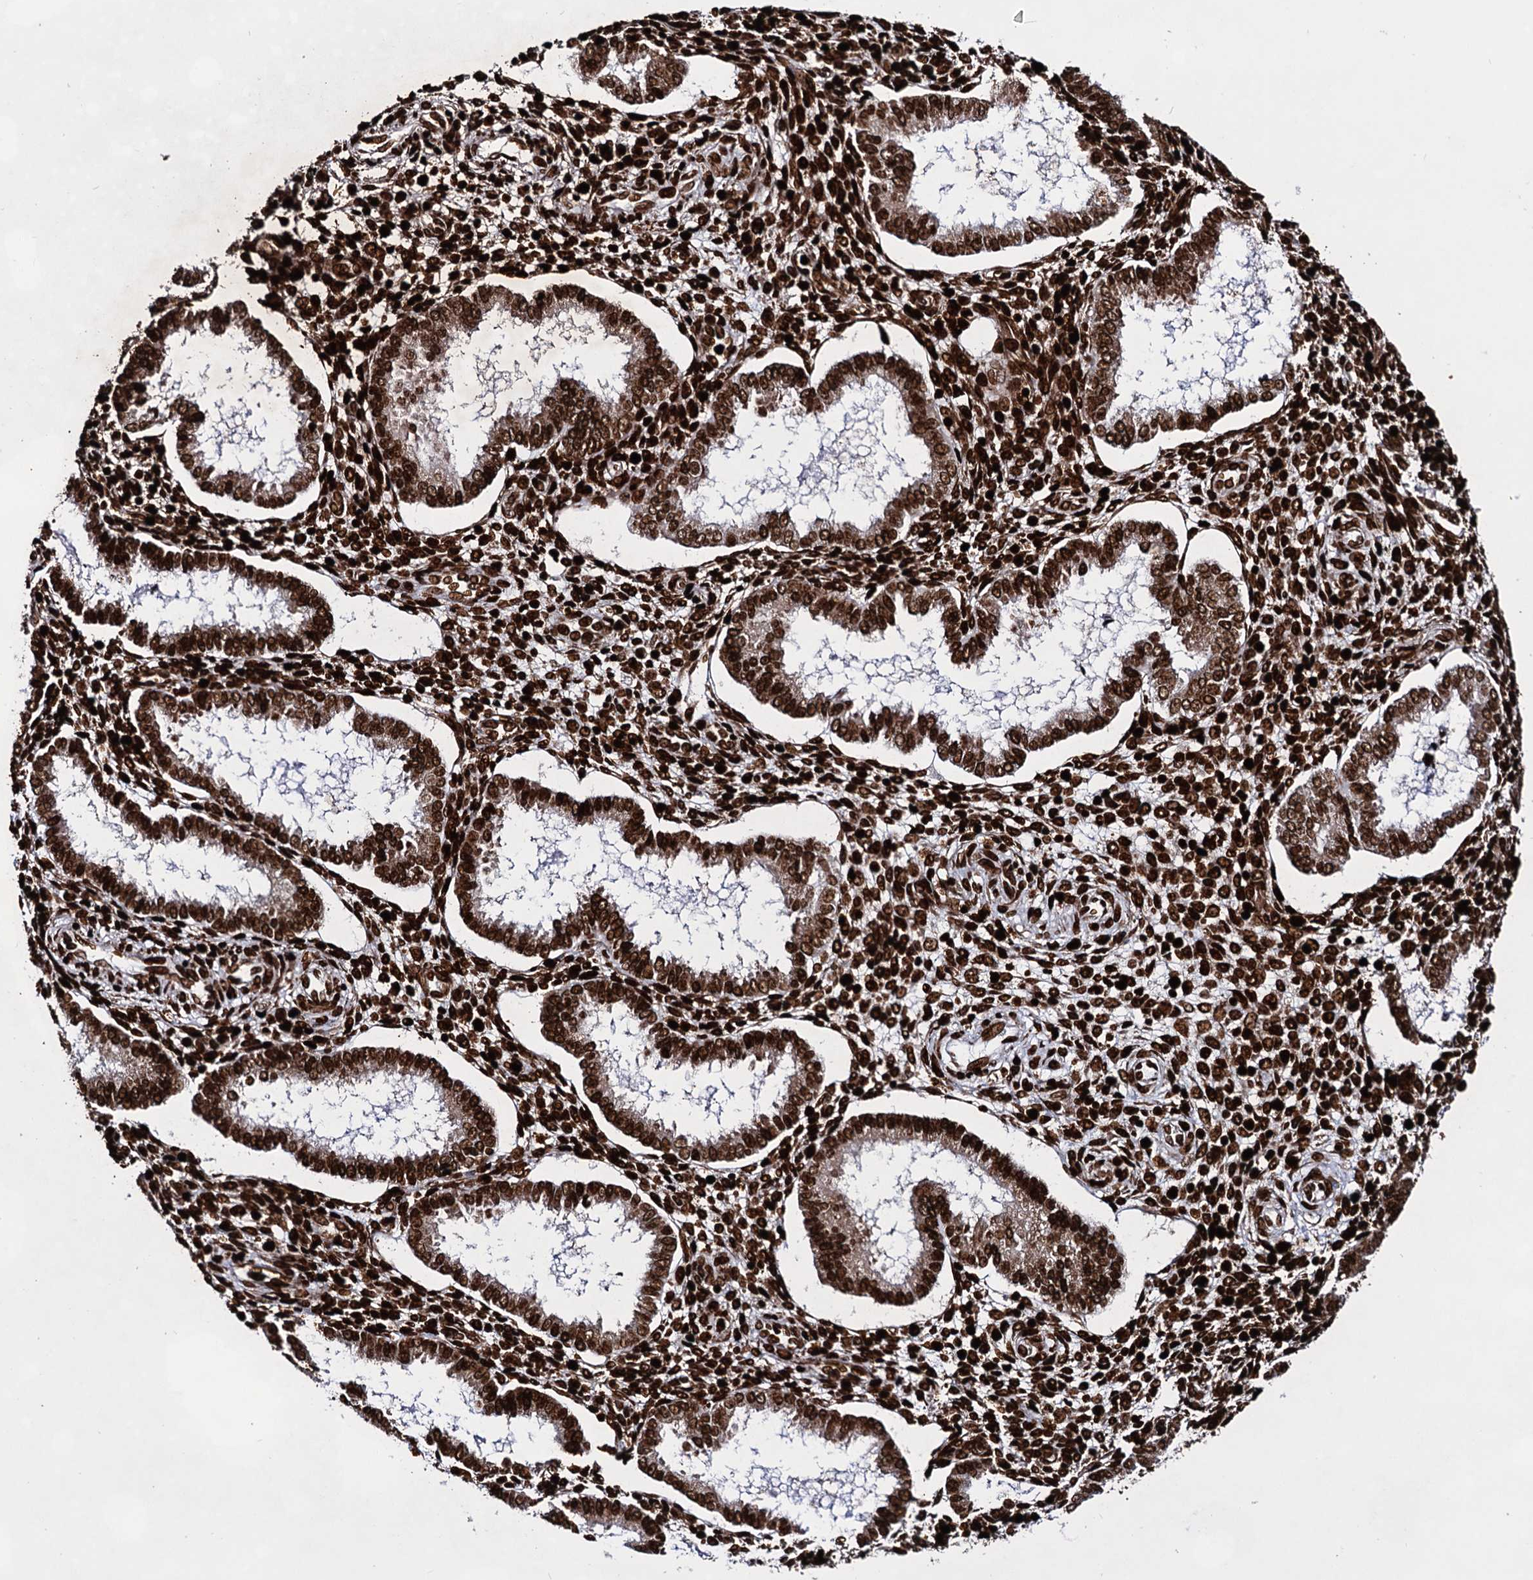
{"staining": {"intensity": "strong", "quantity": ">75%", "location": "nuclear"}, "tissue": "endometrium", "cell_type": "Cells in endometrial stroma", "image_type": "normal", "snomed": [{"axis": "morphology", "description": "Normal tissue, NOS"}, {"axis": "topography", "description": "Endometrium"}], "caption": "IHC histopathology image of normal endometrium: endometrium stained using immunohistochemistry (IHC) reveals high levels of strong protein expression localized specifically in the nuclear of cells in endometrial stroma, appearing as a nuclear brown color.", "gene": "HMGB2", "patient": {"sex": "female", "age": 24}}